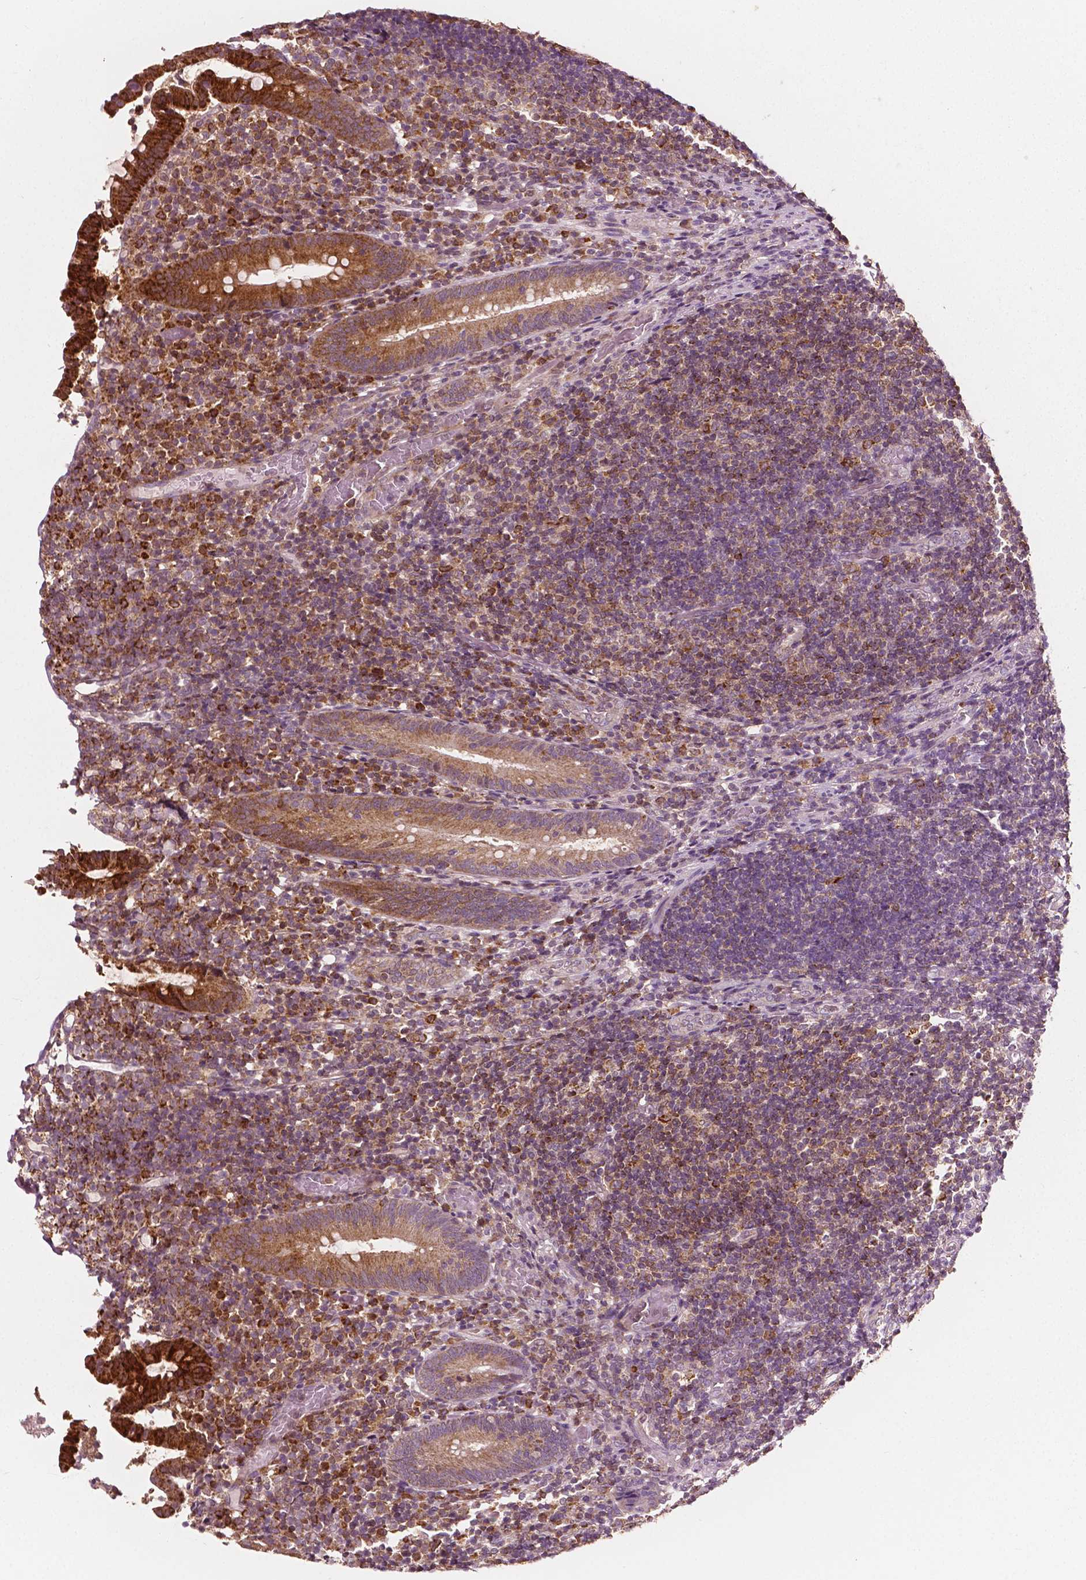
{"staining": {"intensity": "moderate", "quantity": ">75%", "location": "cytoplasmic/membranous"}, "tissue": "appendix", "cell_type": "Glandular cells", "image_type": "normal", "snomed": [{"axis": "morphology", "description": "Normal tissue, NOS"}, {"axis": "topography", "description": "Appendix"}], "caption": "High-magnification brightfield microscopy of unremarkable appendix stained with DAB (3,3'-diaminobenzidine) (brown) and counterstained with hematoxylin (blue). glandular cells exhibit moderate cytoplasmic/membranous staining is appreciated in approximately>75% of cells. (Stains: DAB (3,3'-diaminobenzidine) in brown, nuclei in blue, Microscopy: brightfield microscopy at high magnification).", "gene": "MCL1", "patient": {"sex": "female", "age": 32}}